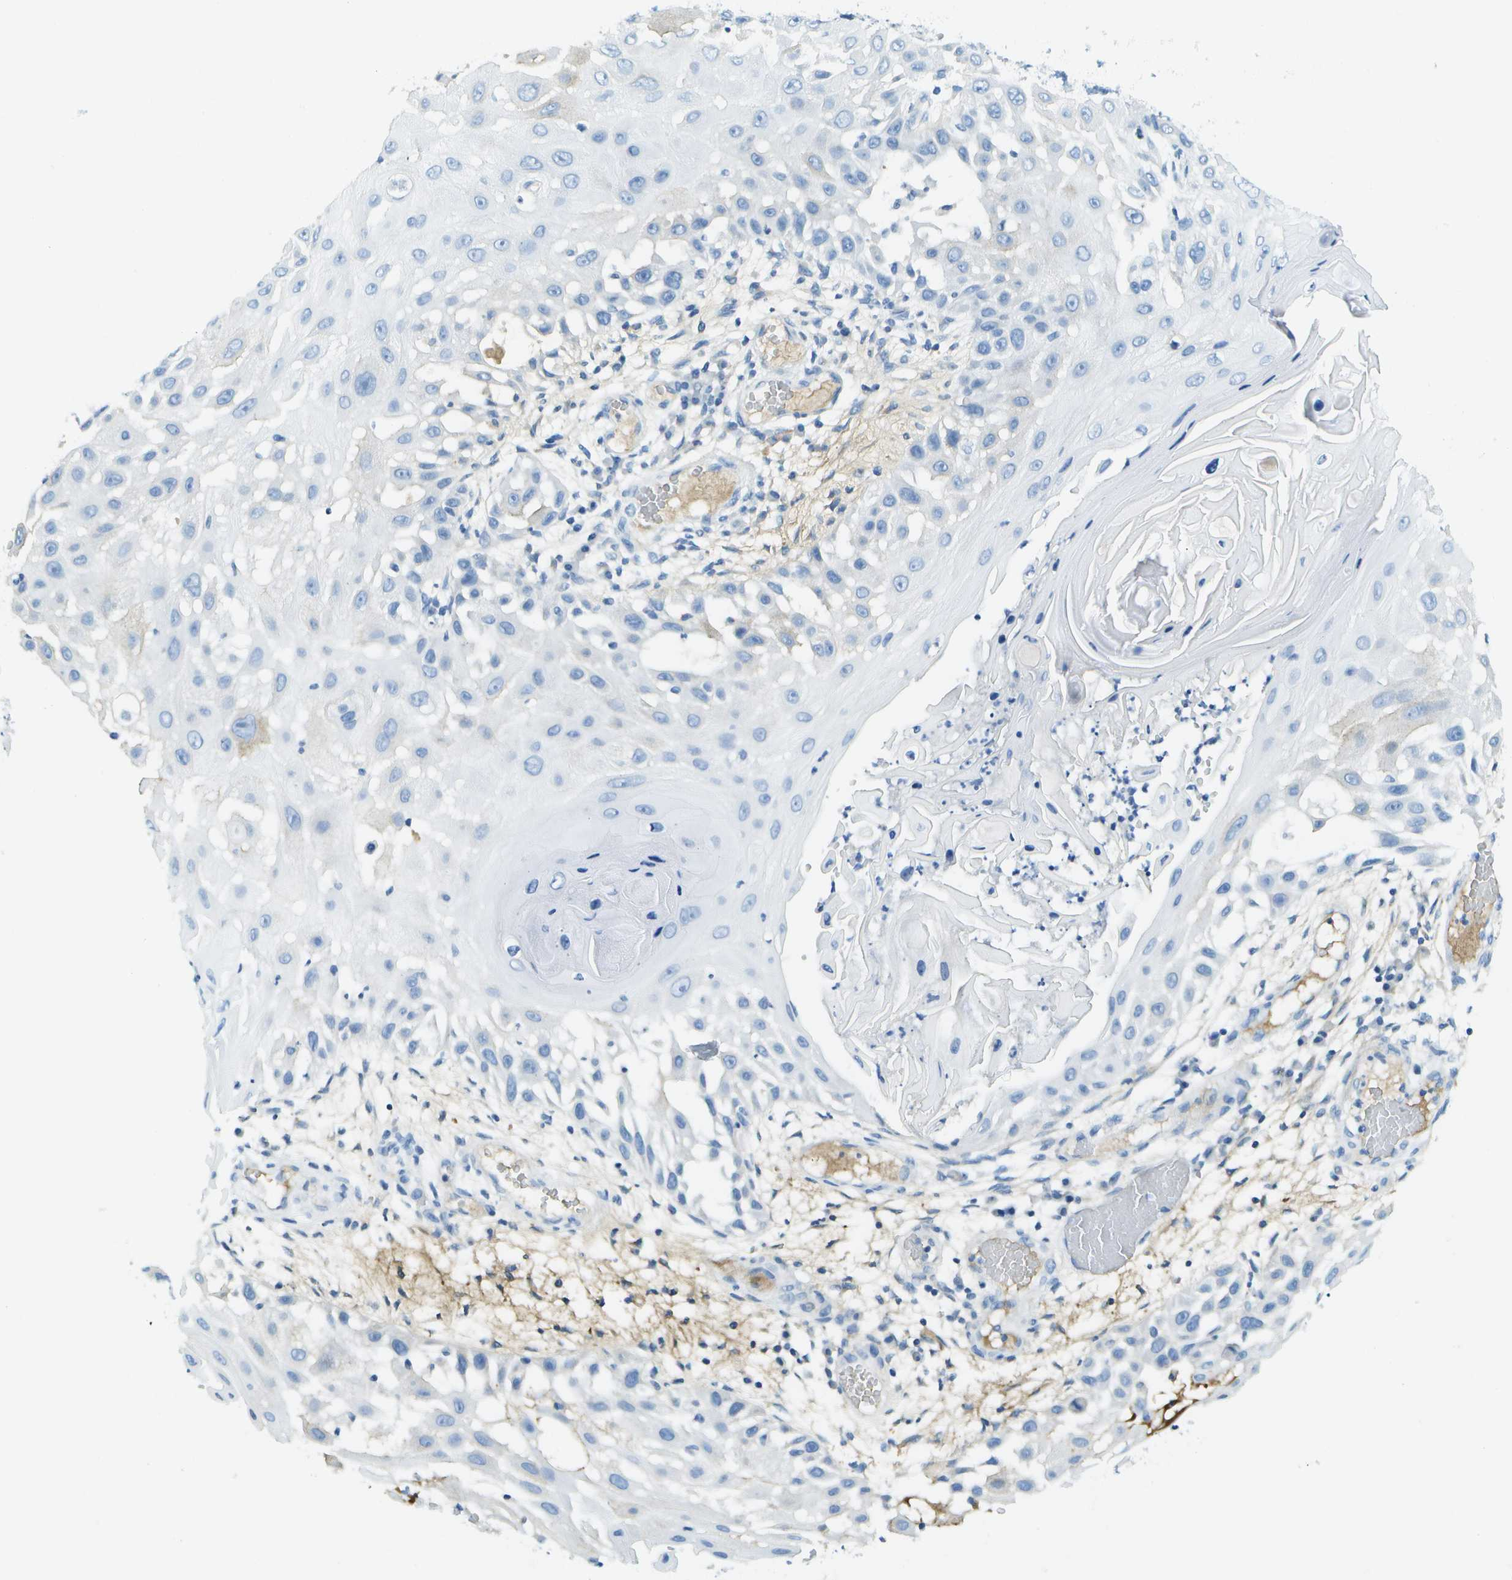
{"staining": {"intensity": "negative", "quantity": "none", "location": "none"}, "tissue": "skin cancer", "cell_type": "Tumor cells", "image_type": "cancer", "snomed": [{"axis": "morphology", "description": "Squamous cell carcinoma, NOS"}, {"axis": "topography", "description": "Skin"}], "caption": "DAB immunohistochemical staining of squamous cell carcinoma (skin) exhibits no significant staining in tumor cells. (Brightfield microscopy of DAB (3,3'-diaminobenzidine) immunohistochemistry at high magnification).", "gene": "C1S", "patient": {"sex": "female", "age": 44}}